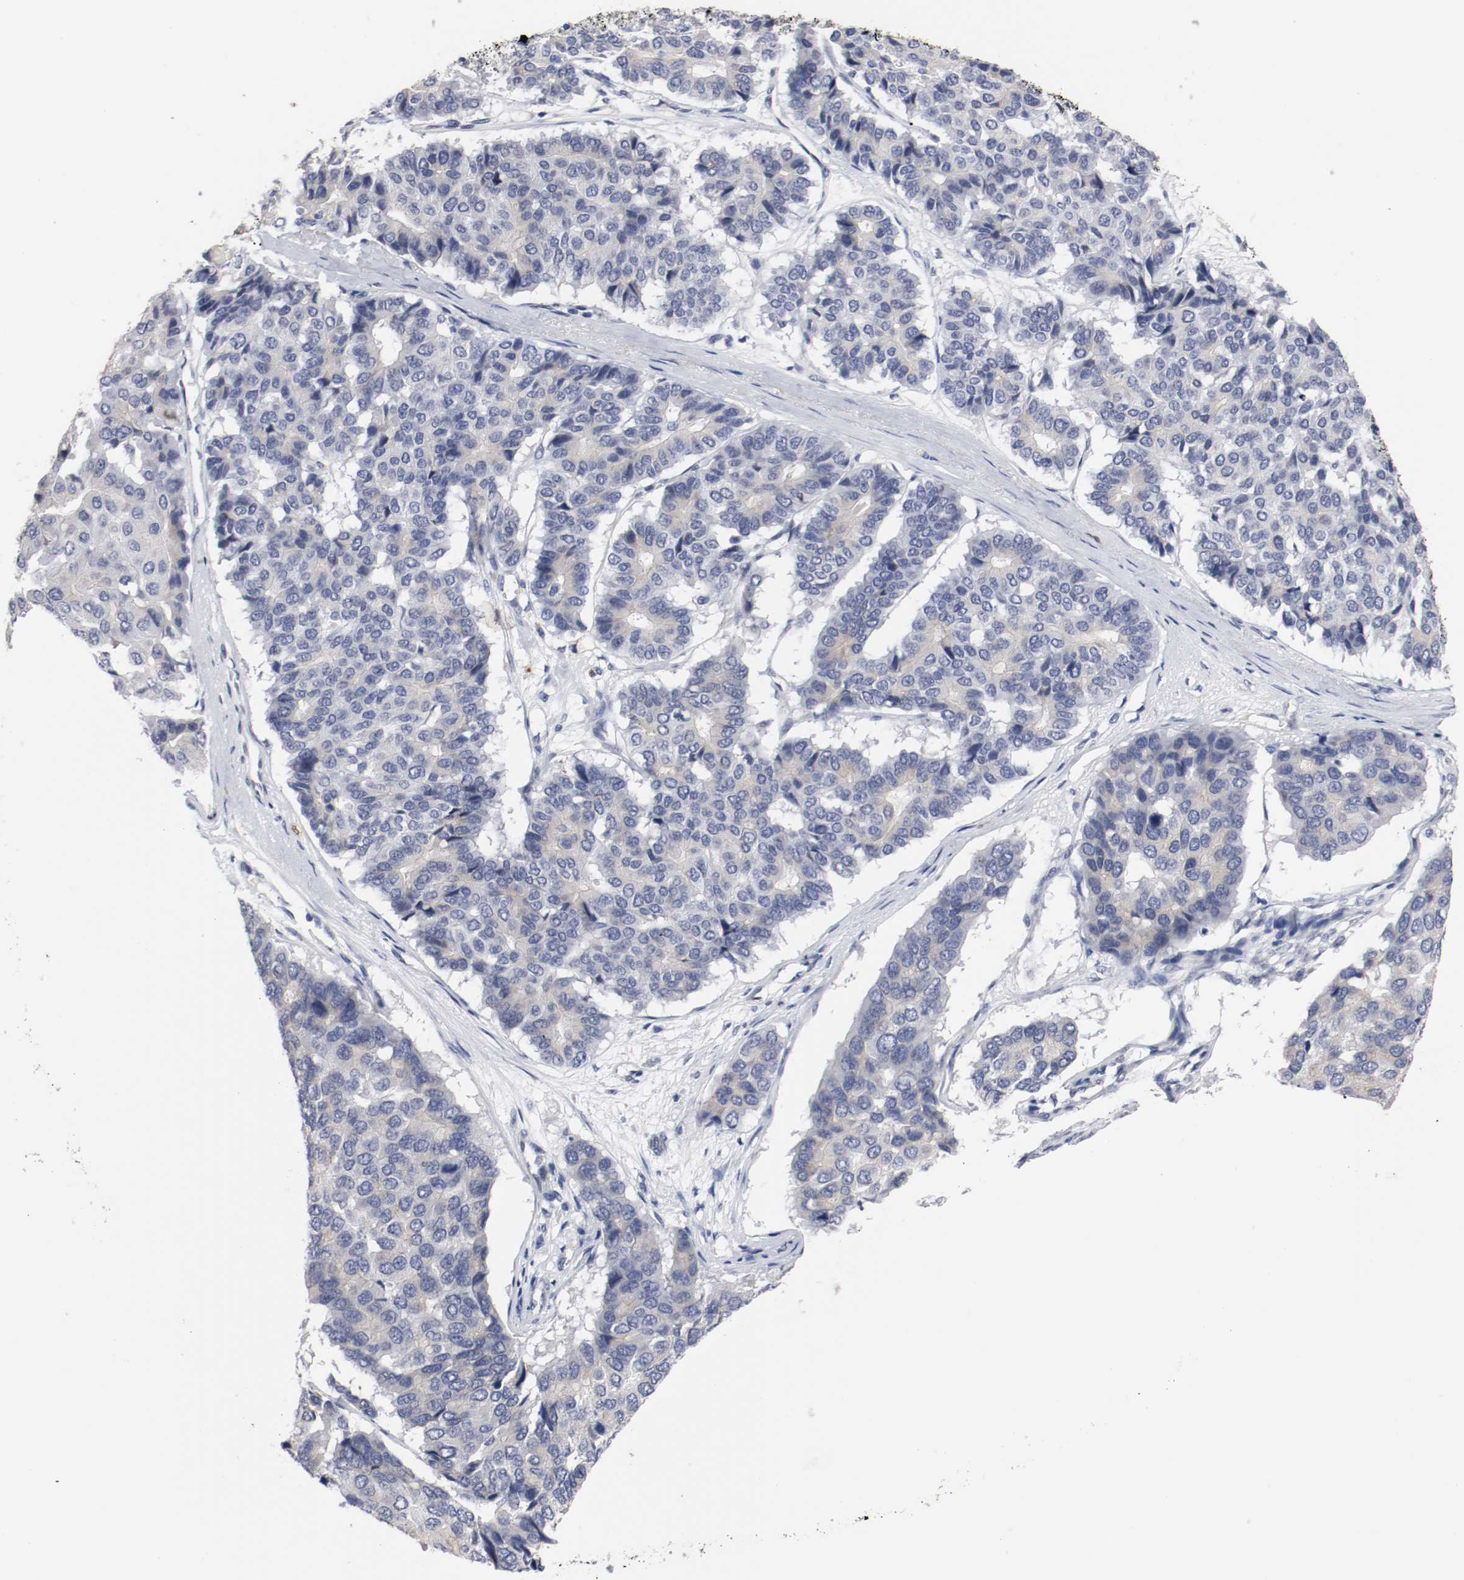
{"staining": {"intensity": "negative", "quantity": "none", "location": "none"}, "tissue": "pancreatic cancer", "cell_type": "Tumor cells", "image_type": "cancer", "snomed": [{"axis": "morphology", "description": "Adenocarcinoma, NOS"}, {"axis": "topography", "description": "Pancreas"}], "caption": "Tumor cells show no significant positivity in pancreatic cancer. The staining was performed using DAB (3,3'-diaminobenzidine) to visualize the protein expression in brown, while the nuclei were stained in blue with hematoxylin (Magnification: 20x).", "gene": "KIT", "patient": {"sex": "male", "age": 50}}